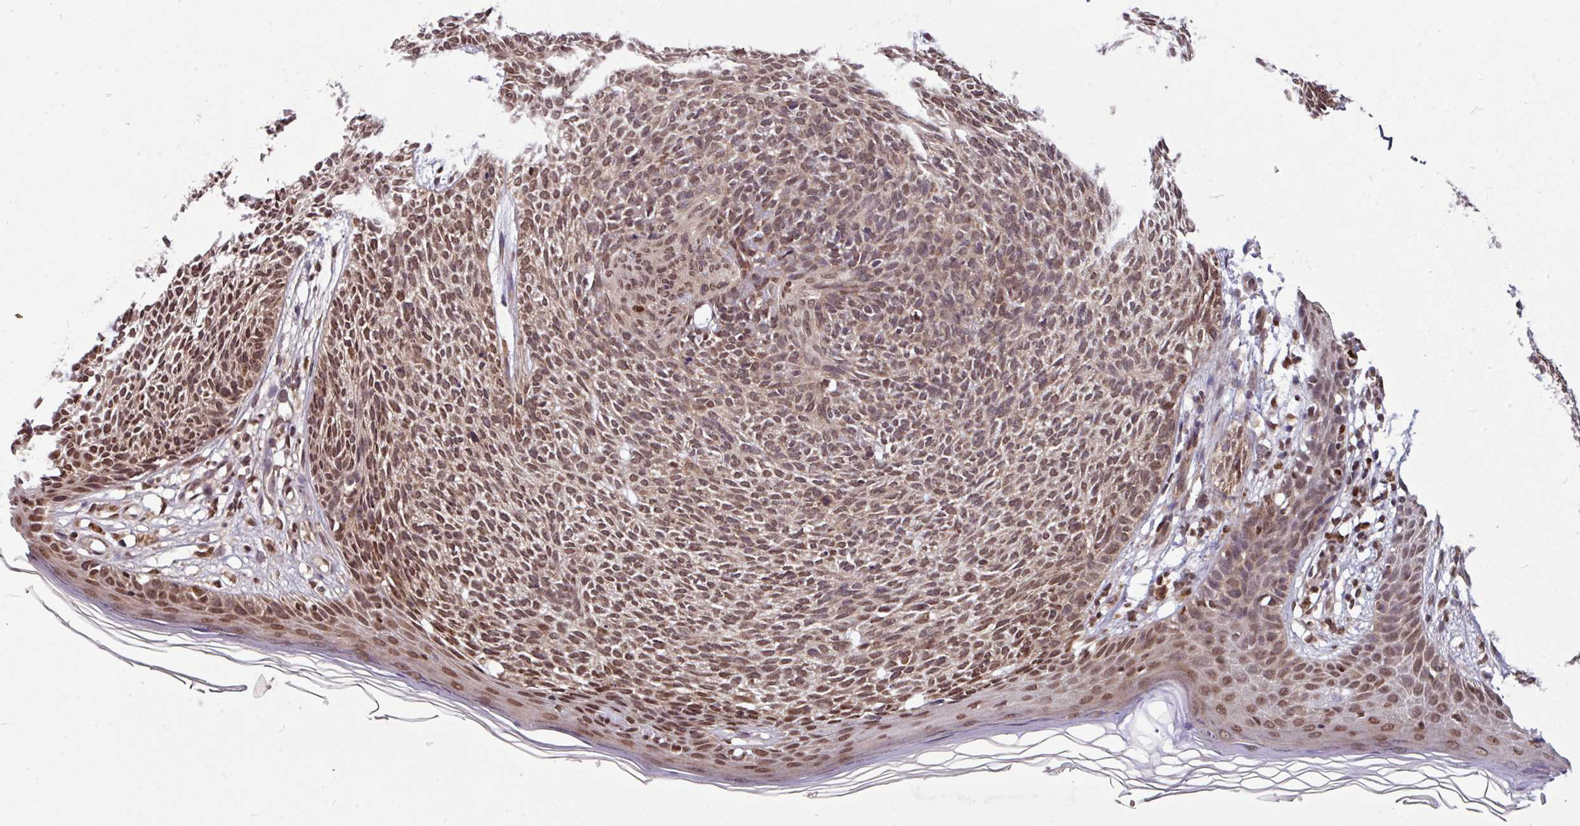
{"staining": {"intensity": "moderate", "quantity": ">75%", "location": "nuclear"}, "tissue": "skin cancer", "cell_type": "Tumor cells", "image_type": "cancer", "snomed": [{"axis": "morphology", "description": "Basal cell carcinoma"}, {"axis": "topography", "description": "Skin"}], "caption": "The photomicrograph shows a brown stain indicating the presence of a protein in the nuclear of tumor cells in basal cell carcinoma (skin).", "gene": "SKIC2", "patient": {"sex": "female", "age": 66}}